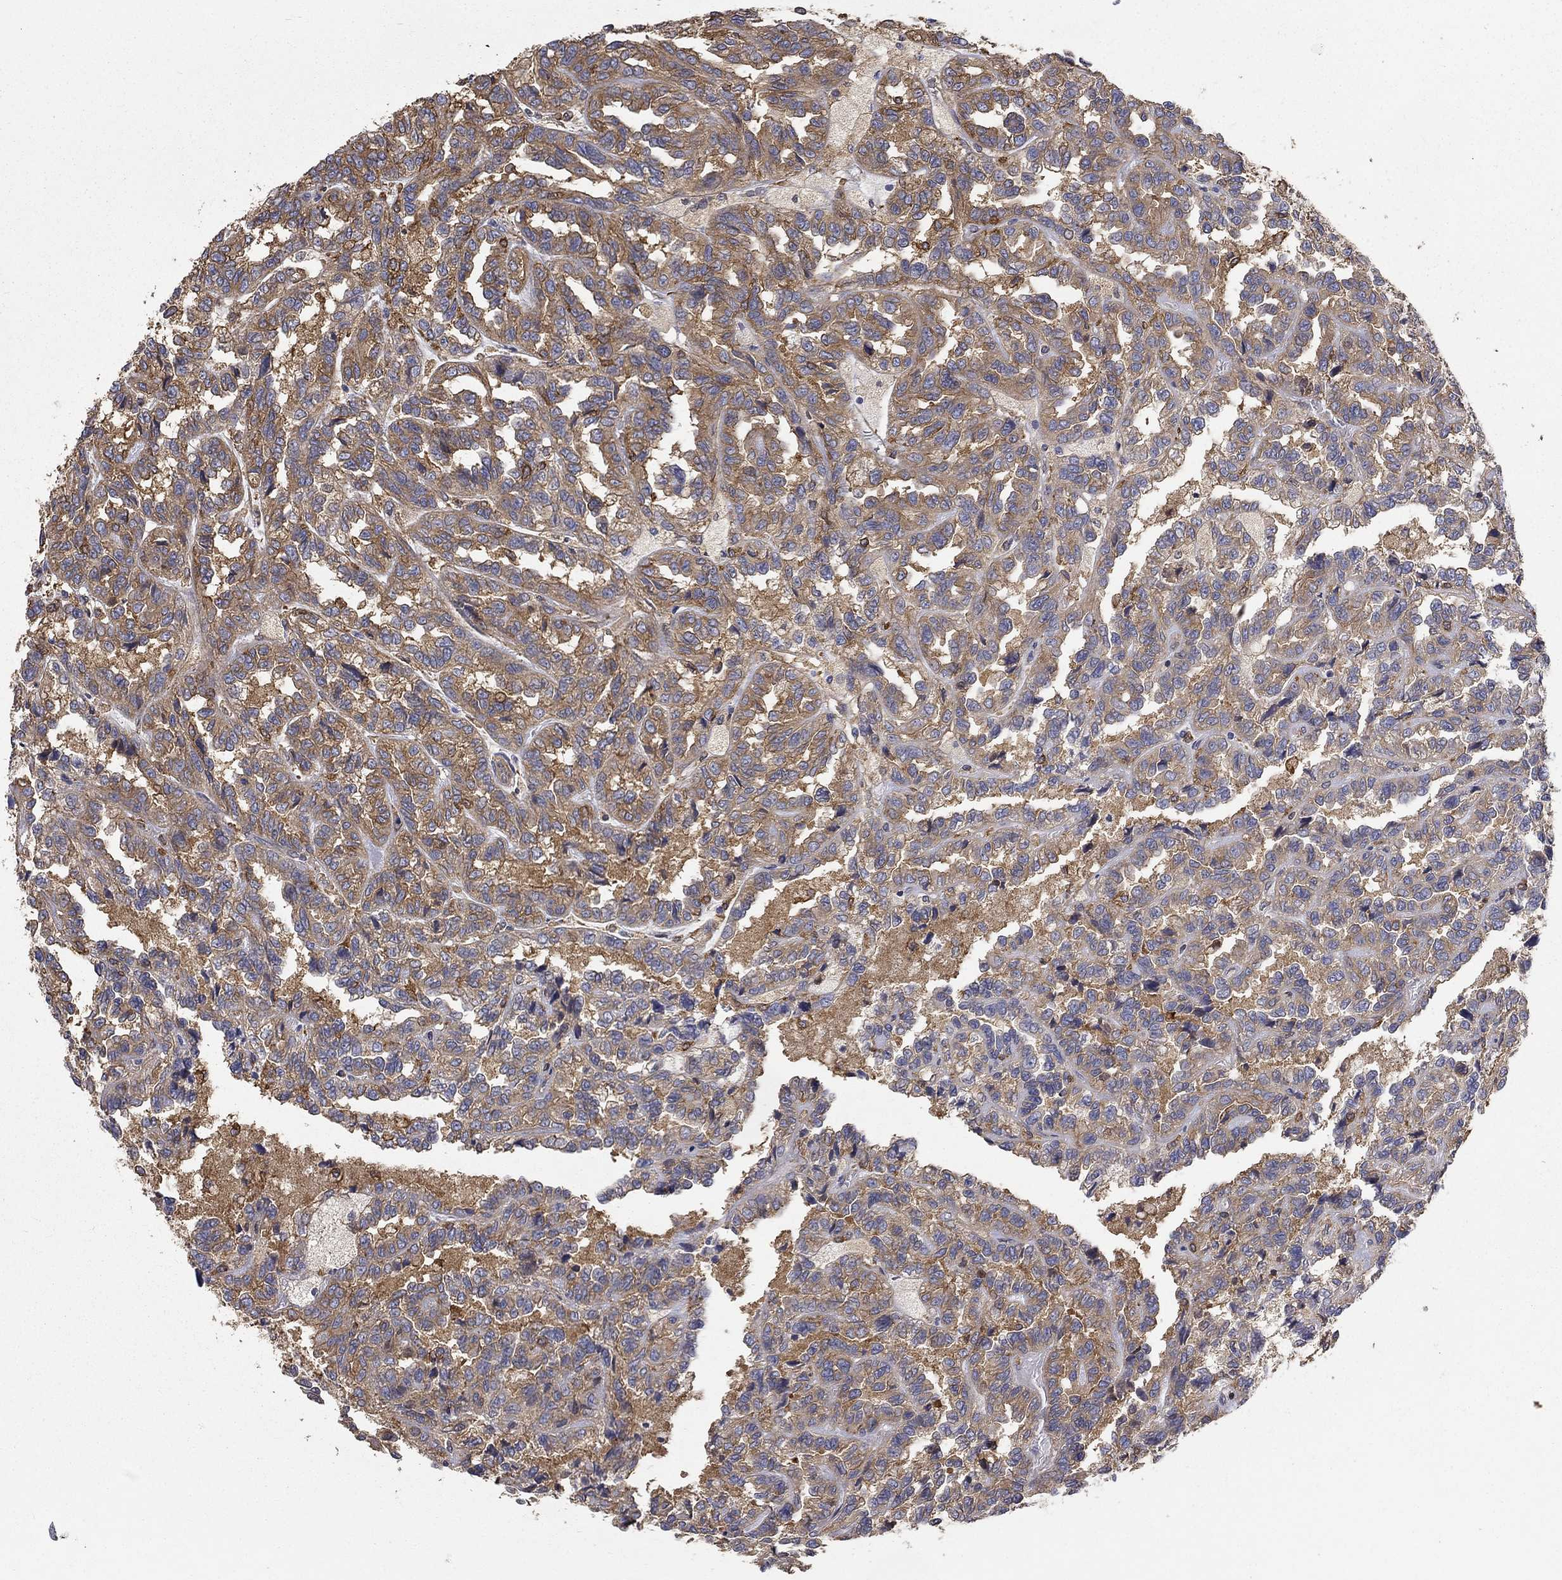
{"staining": {"intensity": "moderate", "quantity": "25%-75%", "location": "cytoplasmic/membranous"}, "tissue": "renal cancer", "cell_type": "Tumor cells", "image_type": "cancer", "snomed": [{"axis": "morphology", "description": "Adenocarcinoma, NOS"}, {"axis": "topography", "description": "Kidney"}], "caption": "IHC staining of renal adenocarcinoma, which reveals medium levels of moderate cytoplasmic/membranous expression in approximately 25%-75% of tumor cells indicating moderate cytoplasmic/membranous protein staining. The staining was performed using DAB (3,3'-diaminobenzidine) (brown) for protein detection and nuclei were counterstained in hematoxylin (blue).", "gene": "DPYSL2", "patient": {"sex": "male", "age": 79}}